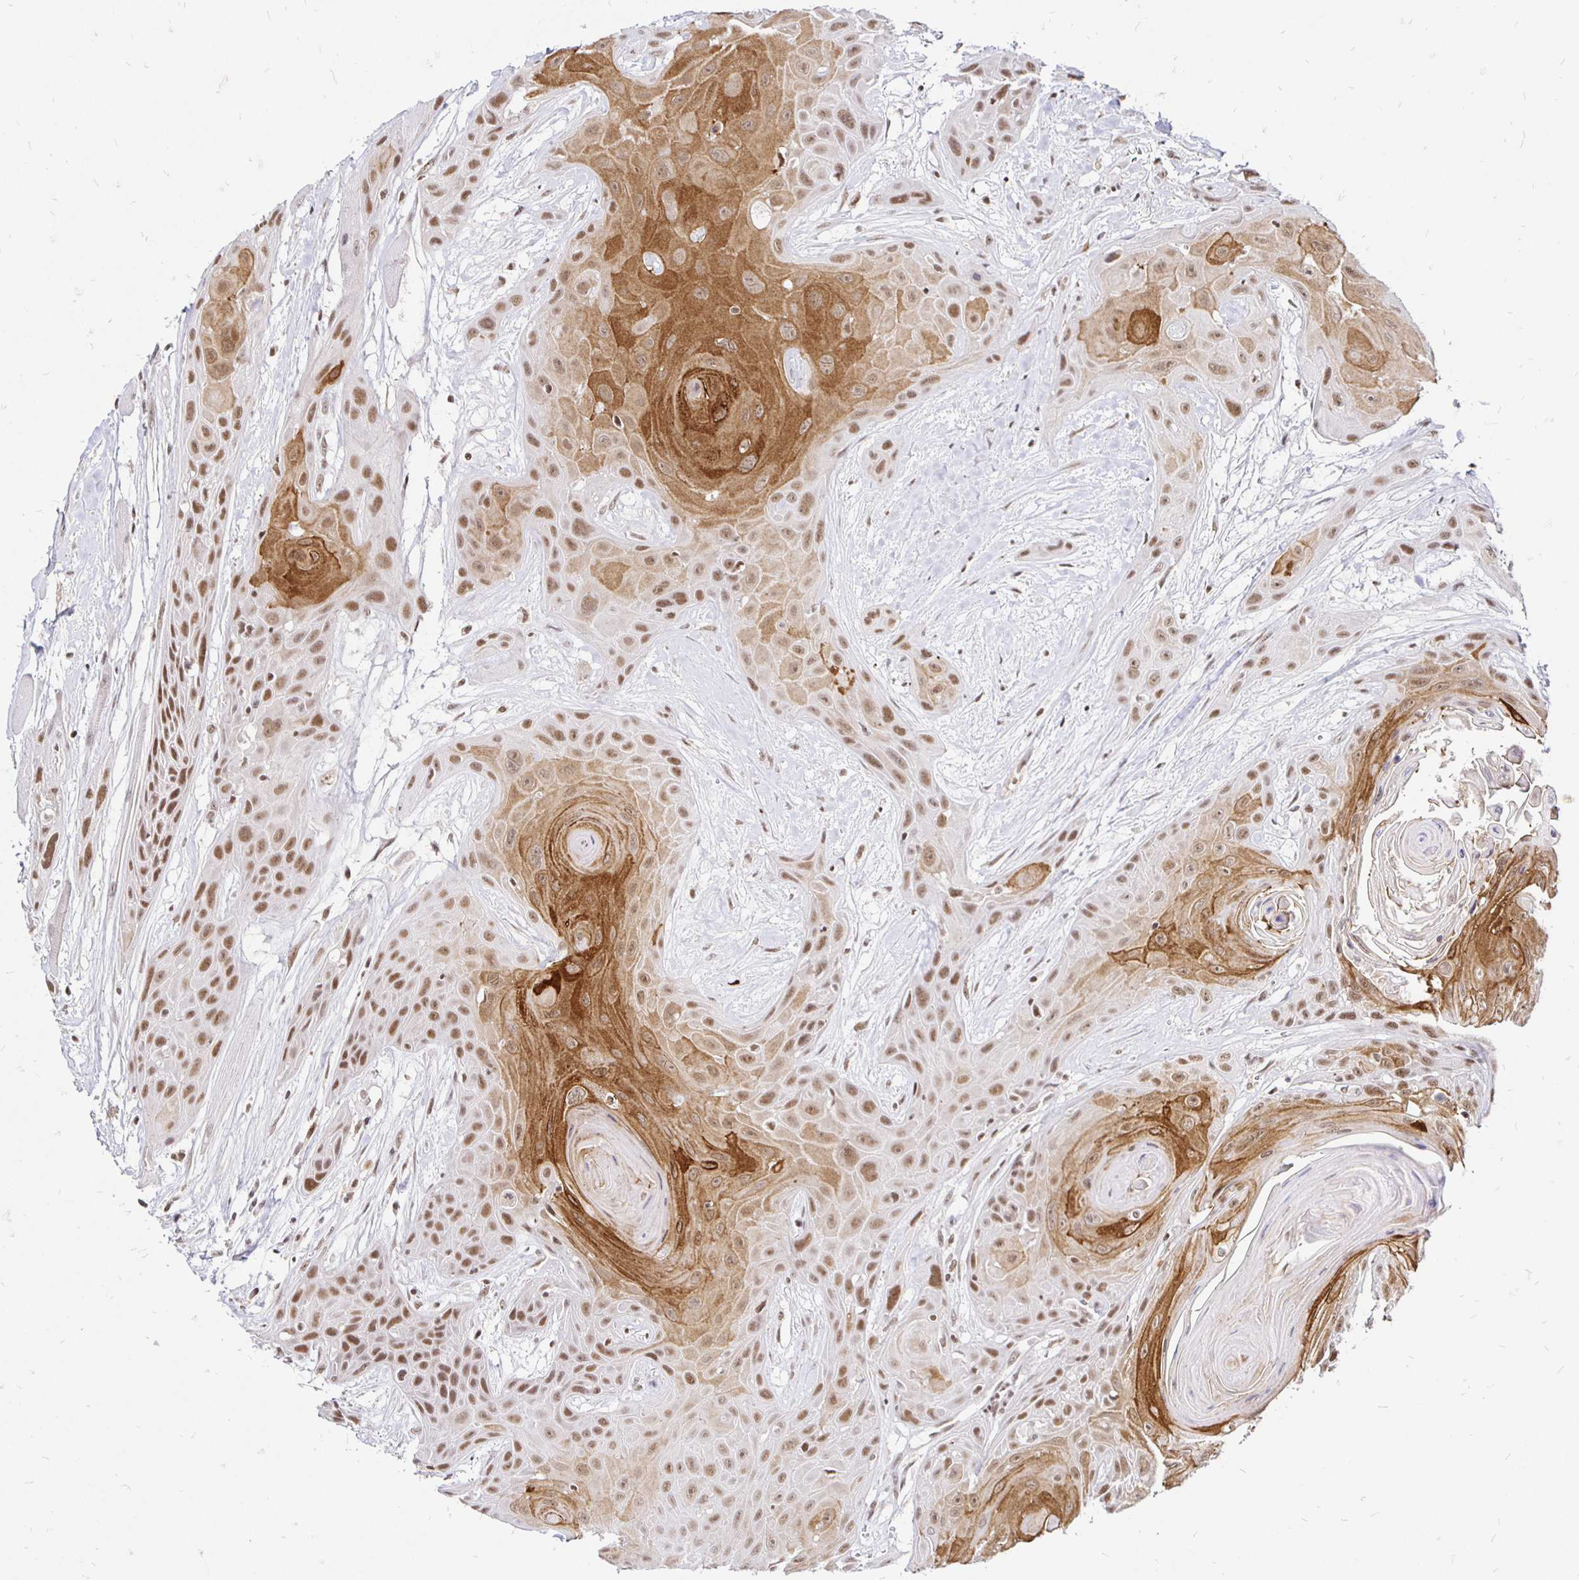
{"staining": {"intensity": "moderate", "quantity": ">75%", "location": "cytoplasmic/membranous,nuclear"}, "tissue": "head and neck cancer", "cell_type": "Tumor cells", "image_type": "cancer", "snomed": [{"axis": "morphology", "description": "Squamous cell carcinoma, NOS"}, {"axis": "topography", "description": "Head-Neck"}], "caption": "IHC of human squamous cell carcinoma (head and neck) displays medium levels of moderate cytoplasmic/membranous and nuclear expression in about >75% of tumor cells.", "gene": "SIN3A", "patient": {"sex": "female", "age": 73}}